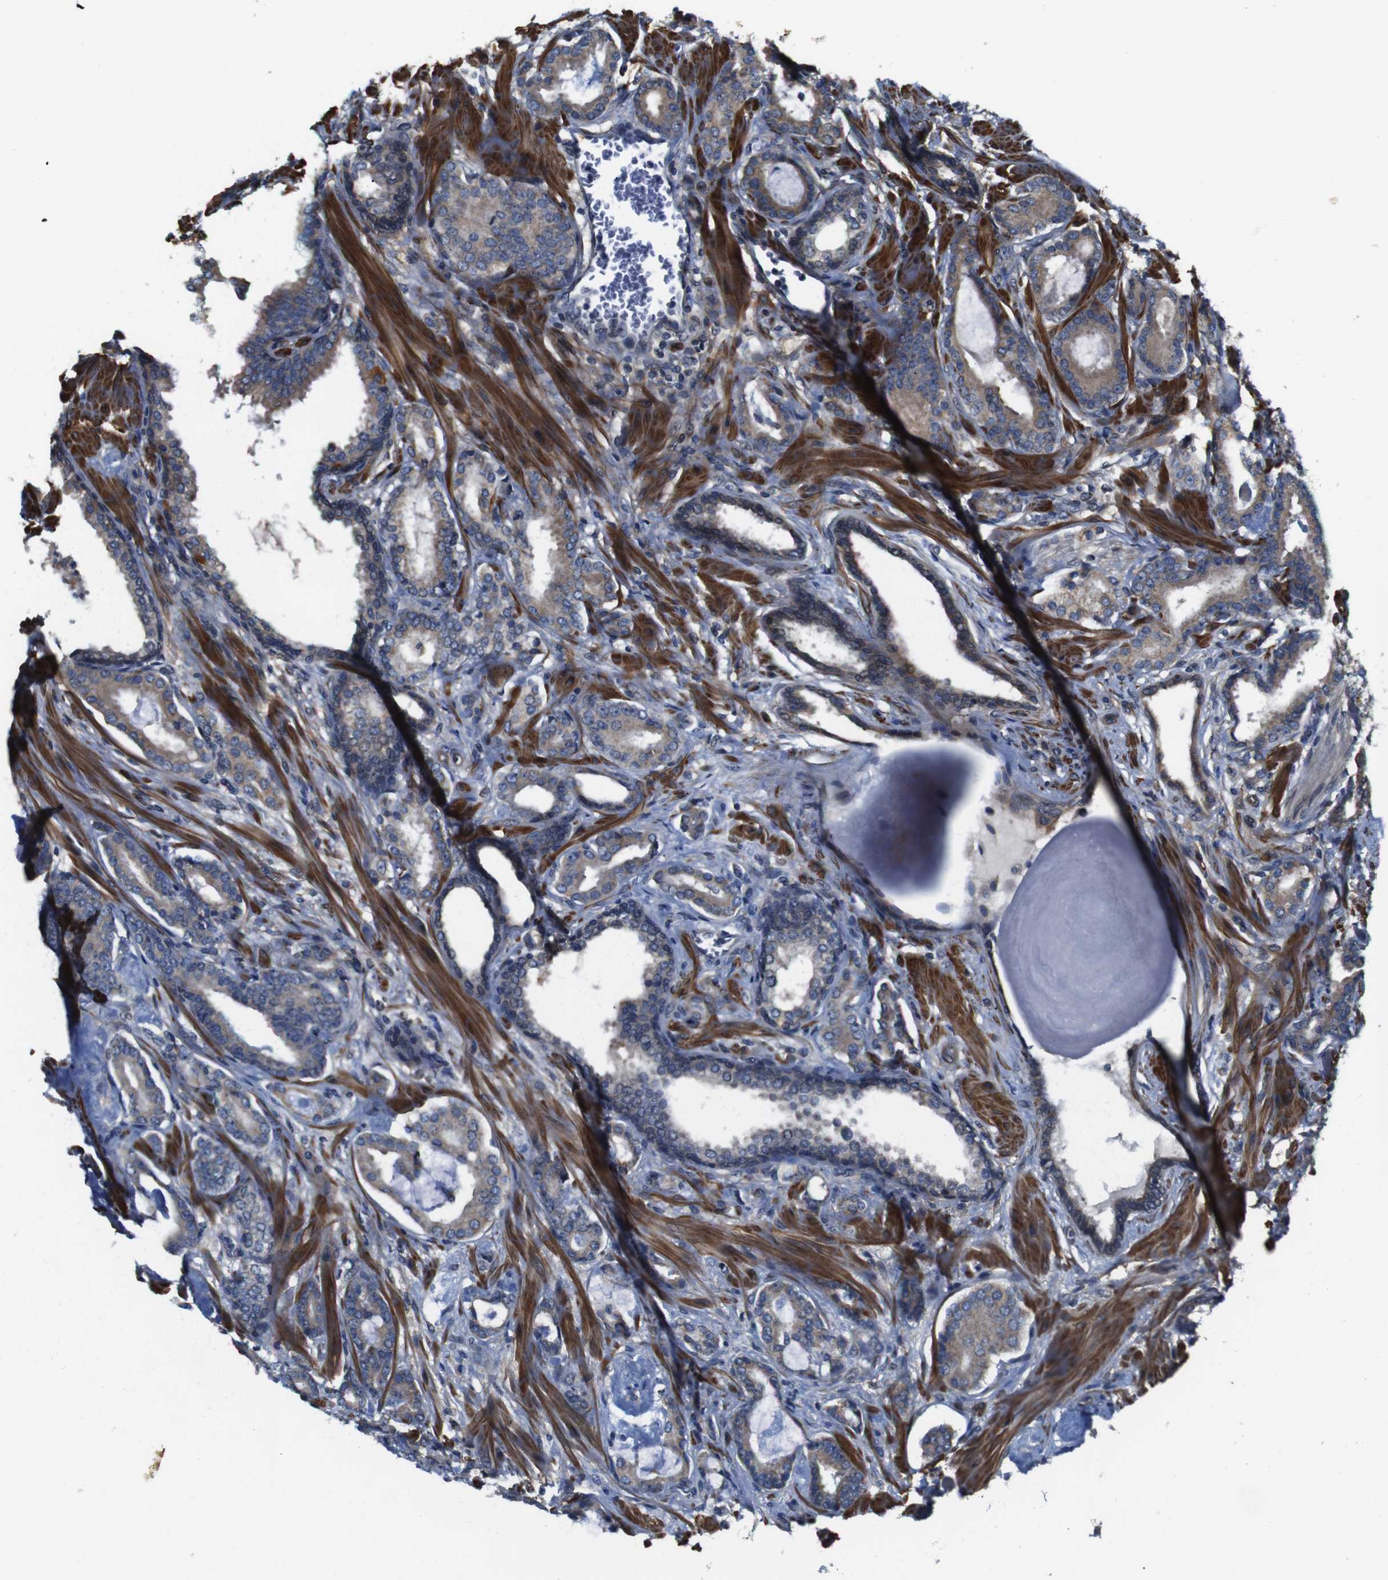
{"staining": {"intensity": "weak", "quantity": ">75%", "location": "cytoplasmic/membranous"}, "tissue": "prostate cancer", "cell_type": "Tumor cells", "image_type": "cancer", "snomed": [{"axis": "morphology", "description": "Adenocarcinoma, Low grade"}, {"axis": "topography", "description": "Prostate"}], "caption": "A high-resolution micrograph shows IHC staining of prostate cancer, which shows weak cytoplasmic/membranous positivity in about >75% of tumor cells. The staining was performed using DAB (3,3'-diaminobenzidine), with brown indicating positive protein expression. Nuclei are stained blue with hematoxylin.", "gene": "GGT7", "patient": {"sex": "male", "age": 53}}